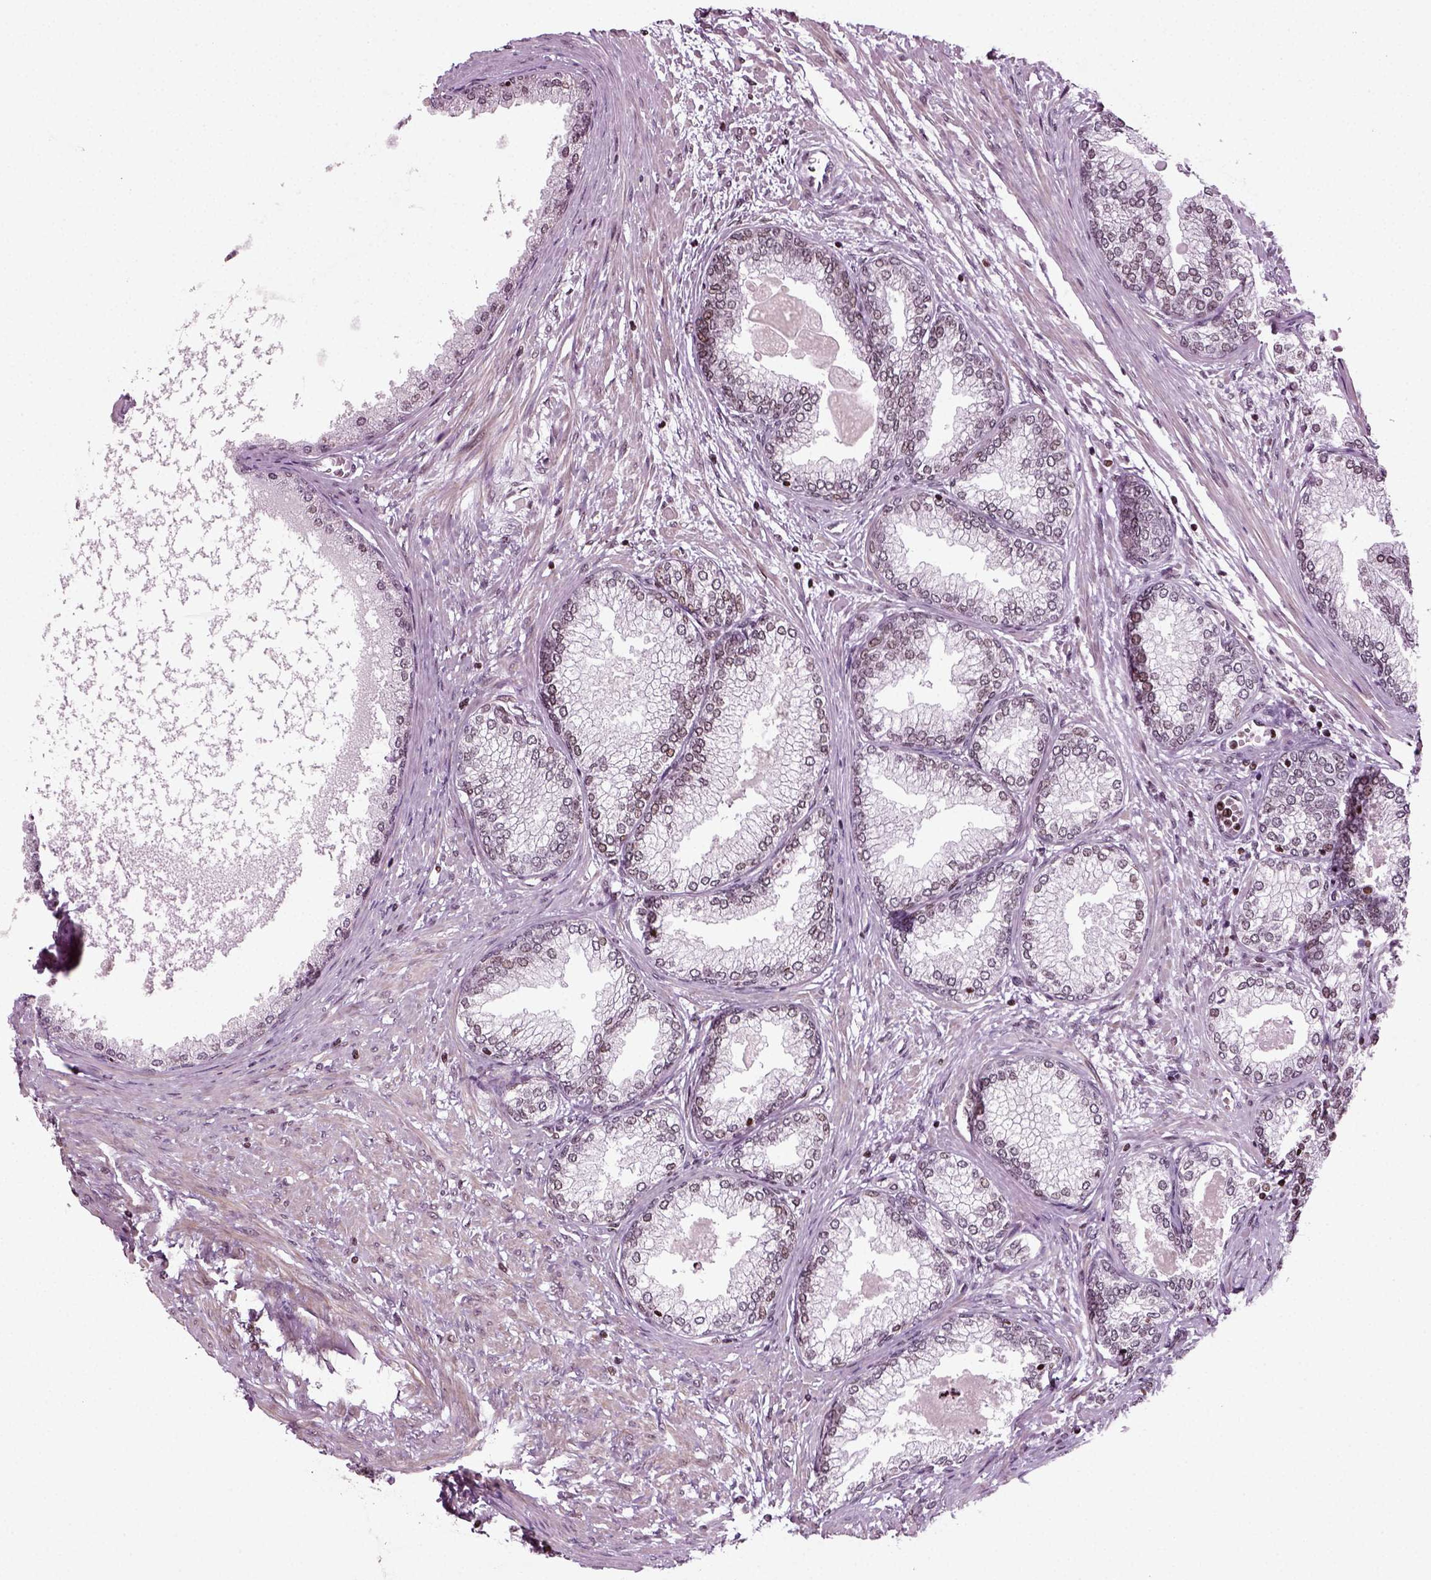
{"staining": {"intensity": "negative", "quantity": "none", "location": "none"}, "tissue": "prostate", "cell_type": "Glandular cells", "image_type": "normal", "snomed": [{"axis": "morphology", "description": "Normal tissue, NOS"}, {"axis": "topography", "description": "Prostate"}], "caption": "Image shows no significant protein expression in glandular cells of benign prostate.", "gene": "HEYL", "patient": {"sex": "male", "age": 72}}